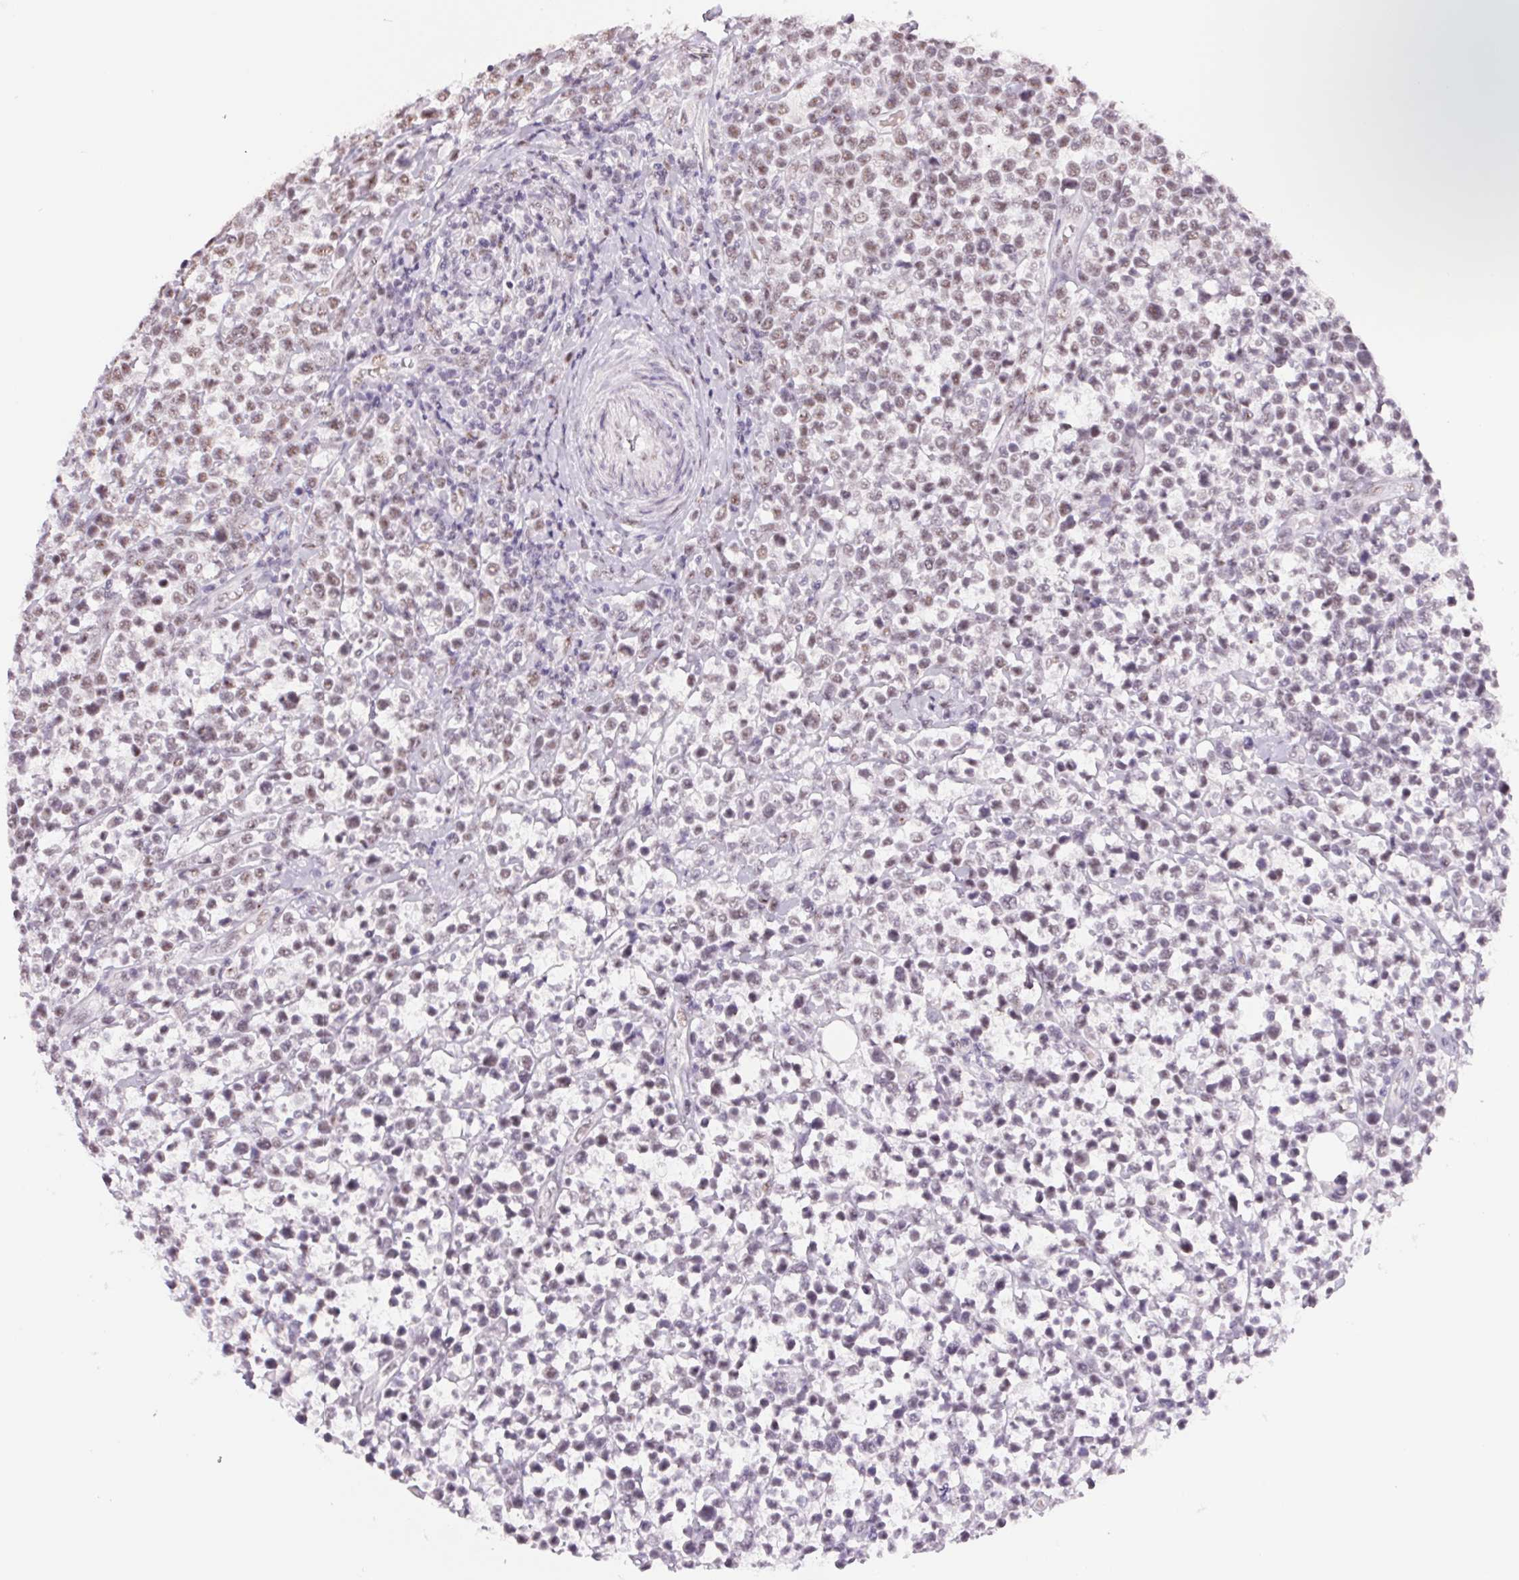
{"staining": {"intensity": "moderate", "quantity": "25%-75%", "location": "nuclear"}, "tissue": "lymphoma", "cell_type": "Tumor cells", "image_type": "cancer", "snomed": [{"axis": "morphology", "description": "Malignant lymphoma, non-Hodgkin's type, High grade"}, {"axis": "topography", "description": "Soft tissue"}], "caption": "High-grade malignant lymphoma, non-Hodgkin's type was stained to show a protein in brown. There is medium levels of moderate nuclear positivity in approximately 25%-75% of tumor cells. Ihc stains the protein in brown and the nuclei are stained blue.", "gene": "ZC3H14", "patient": {"sex": "female", "age": 56}}